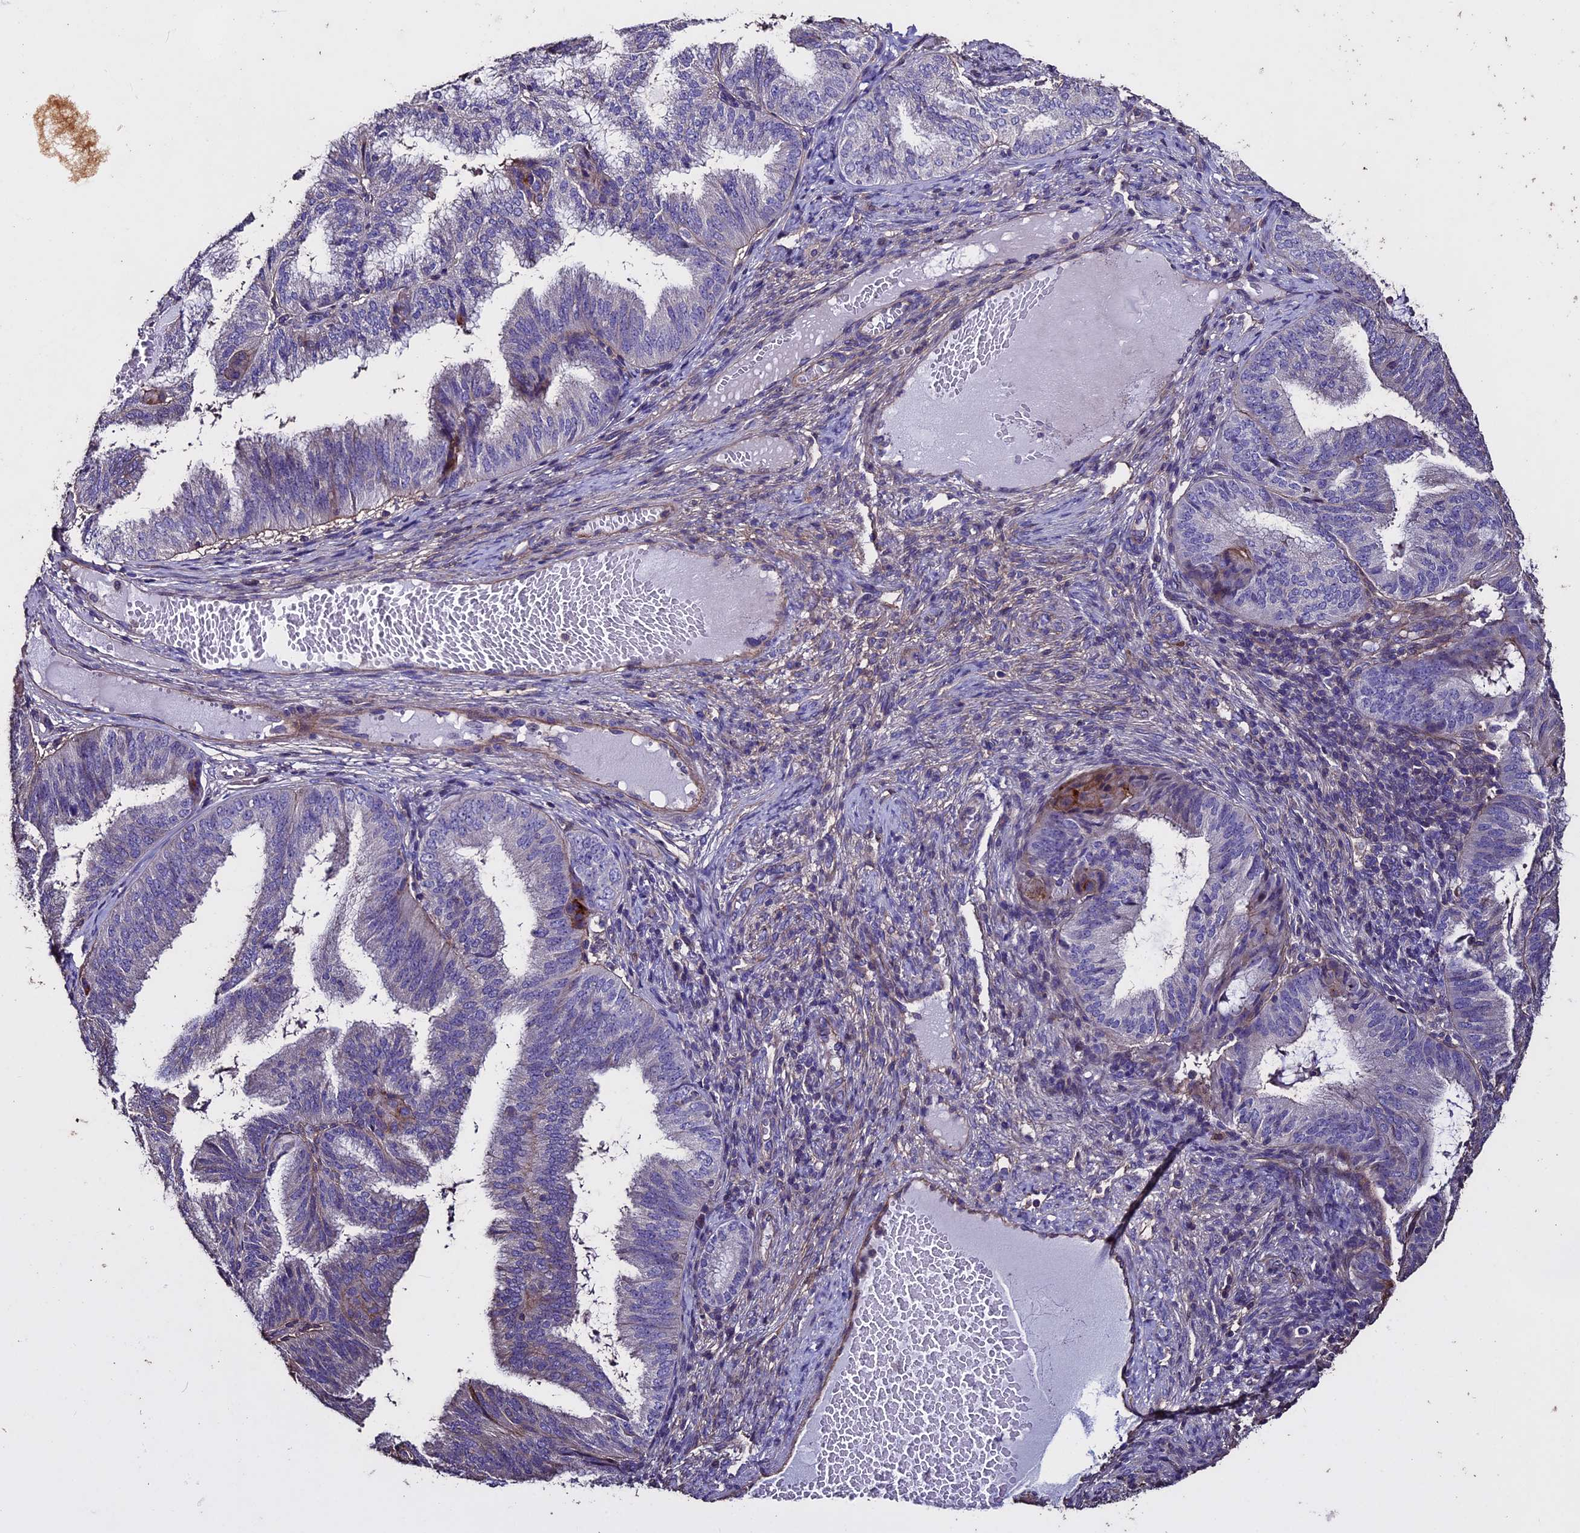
{"staining": {"intensity": "negative", "quantity": "none", "location": "none"}, "tissue": "endometrial cancer", "cell_type": "Tumor cells", "image_type": "cancer", "snomed": [{"axis": "morphology", "description": "Adenocarcinoma, NOS"}, {"axis": "topography", "description": "Endometrium"}], "caption": "Tumor cells show no significant protein expression in adenocarcinoma (endometrial).", "gene": "USB1", "patient": {"sex": "female", "age": 49}}